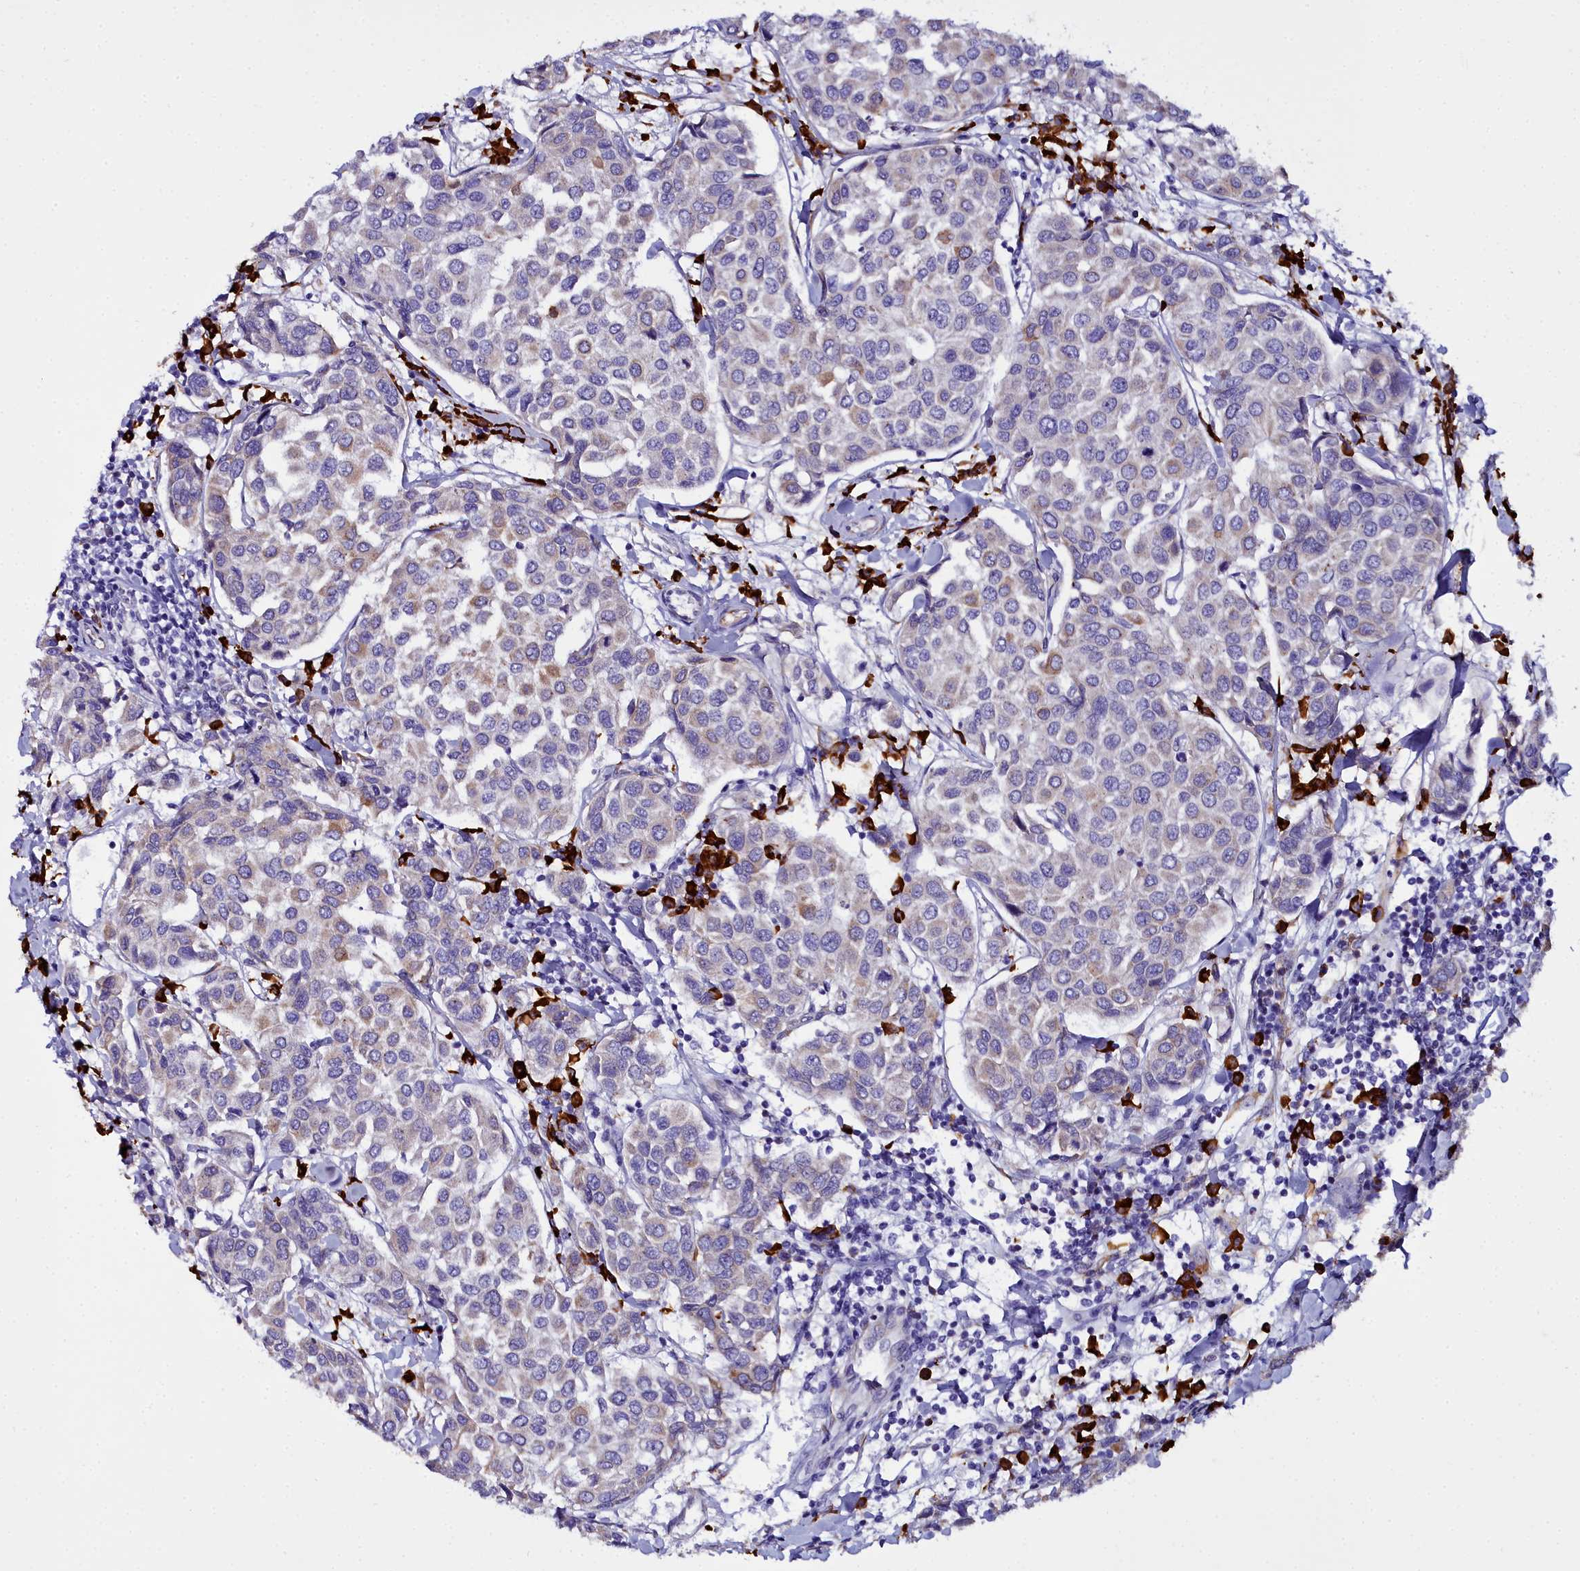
{"staining": {"intensity": "weak", "quantity": "25%-75%", "location": "cytoplasmic/membranous"}, "tissue": "breast cancer", "cell_type": "Tumor cells", "image_type": "cancer", "snomed": [{"axis": "morphology", "description": "Duct carcinoma"}, {"axis": "topography", "description": "Breast"}], "caption": "Human breast cancer stained for a protein (brown) shows weak cytoplasmic/membranous positive positivity in about 25%-75% of tumor cells.", "gene": "TXNDC5", "patient": {"sex": "female", "age": 55}}